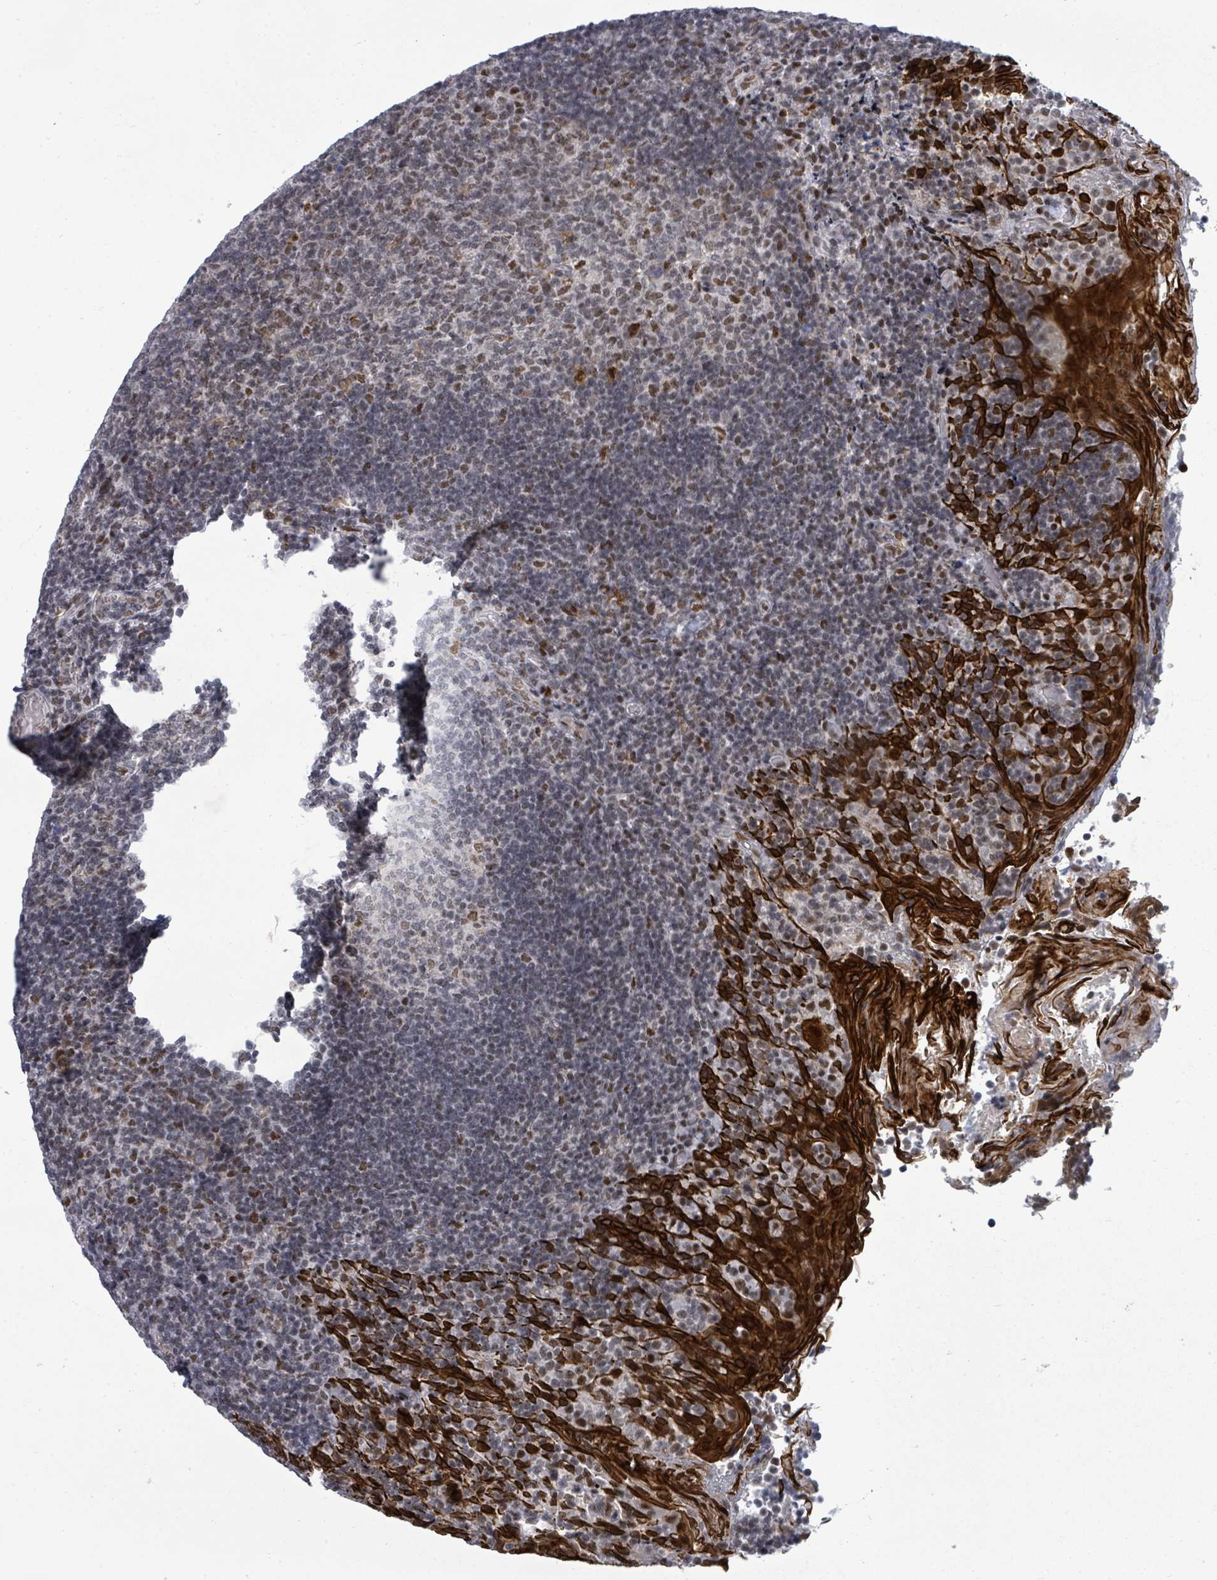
{"staining": {"intensity": "weak", "quantity": "25%-75%", "location": "nuclear"}, "tissue": "tonsil", "cell_type": "Germinal center cells", "image_type": "normal", "snomed": [{"axis": "morphology", "description": "Normal tissue, NOS"}, {"axis": "topography", "description": "Tonsil"}], "caption": "High-magnification brightfield microscopy of normal tonsil stained with DAB (brown) and counterstained with hematoxylin (blue). germinal center cells exhibit weak nuclear staining is seen in about25%-75% of cells. (Stains: DAB (3,3'-diaminobenzidine) in brown, nuclei in blue, Microscopy: brightfield microscopy at high magnification).", "gene": "BIVM", "patient": {"sex": "female", "age": 10}}